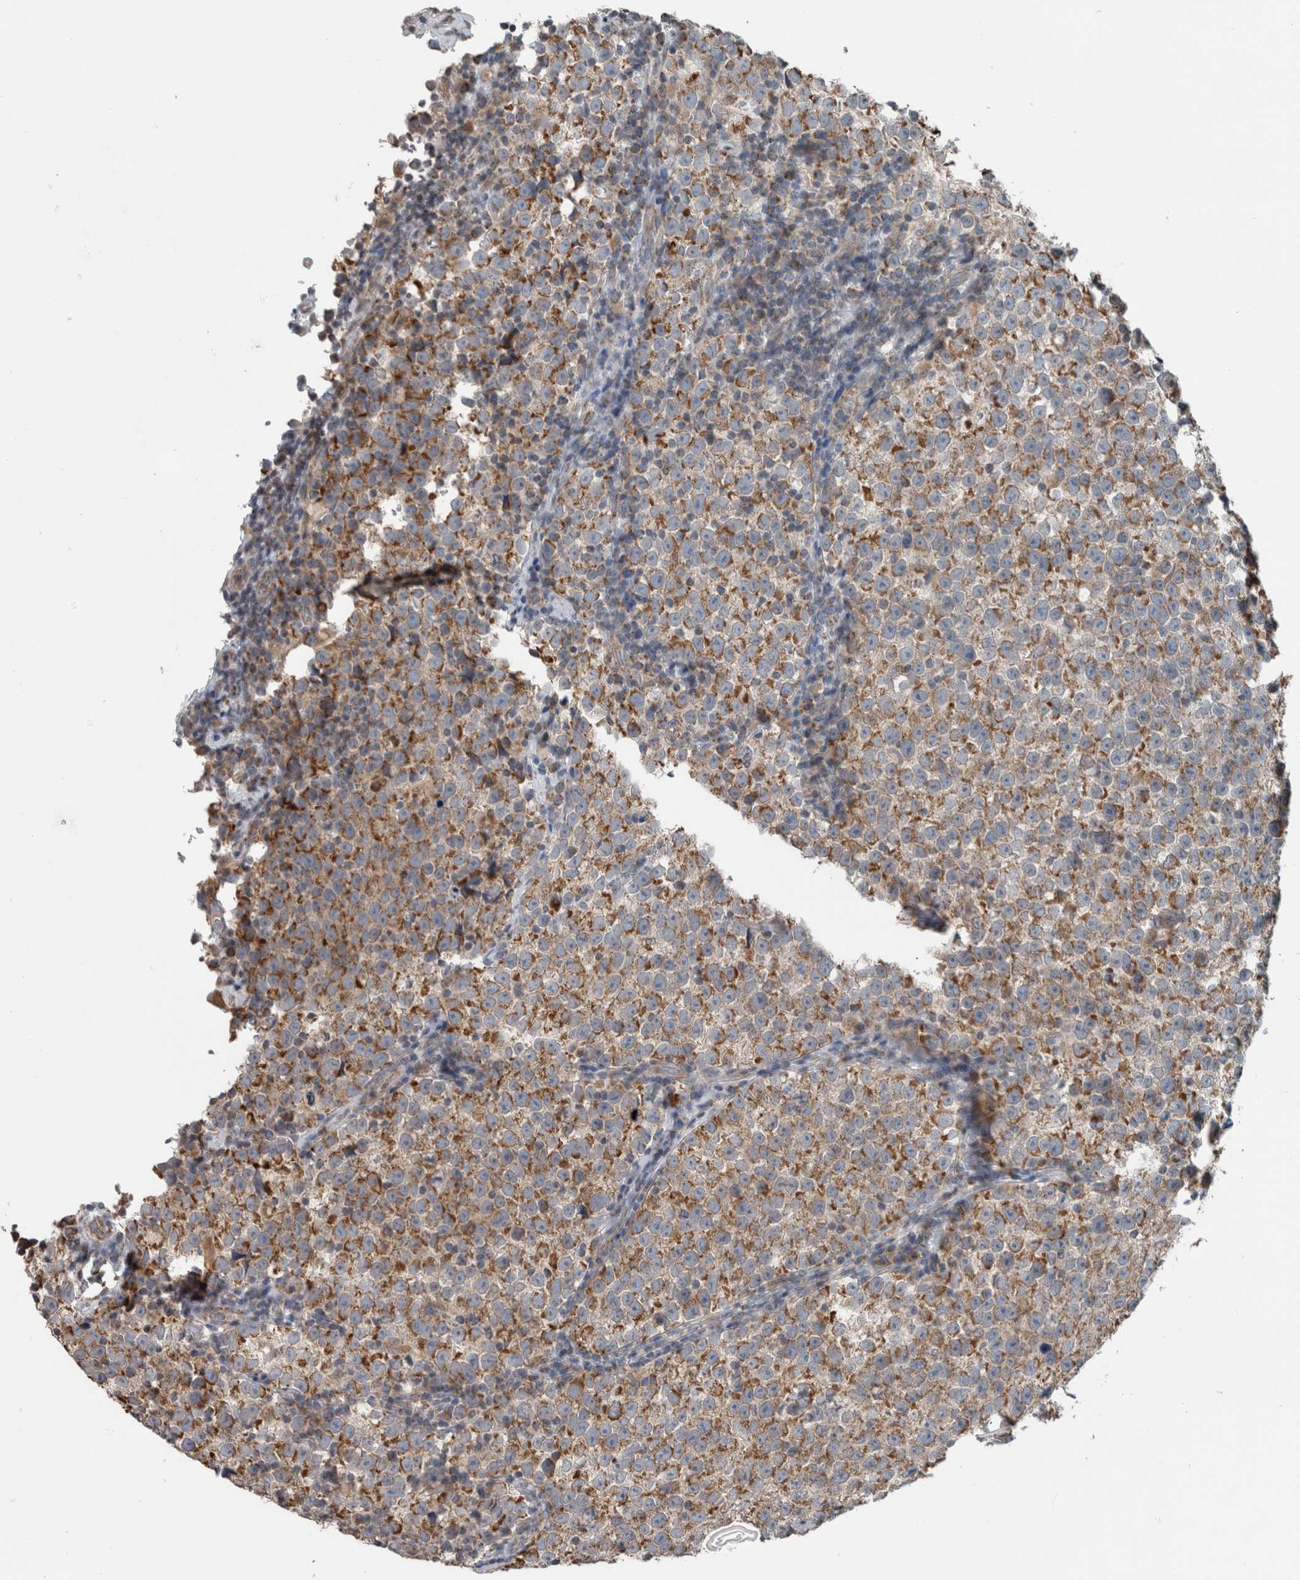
{"staining": {"intensity": "moderate", "quantity": ">75%", "location": "cytoplasmic/membranous"}, "tissue": "testis cancer", "cell_type": "Tumor cells", "image_type": "cancer", "snomed": [{"axis": "morphology", "description": "Normal tissue, NOS"}, {"axis": "morphology", "description": "Seminoma, NOS"}, {"axis": "topography", "description": "Testis"}], "caption": "Testis cancer was stained to show a protein in brown. There is medium levels of moderate cytoplasmic/membranous positivity in about >75% of tumor cells.", "gene": "ARMC1", "patient": {"sex": "male", "age": 43}}